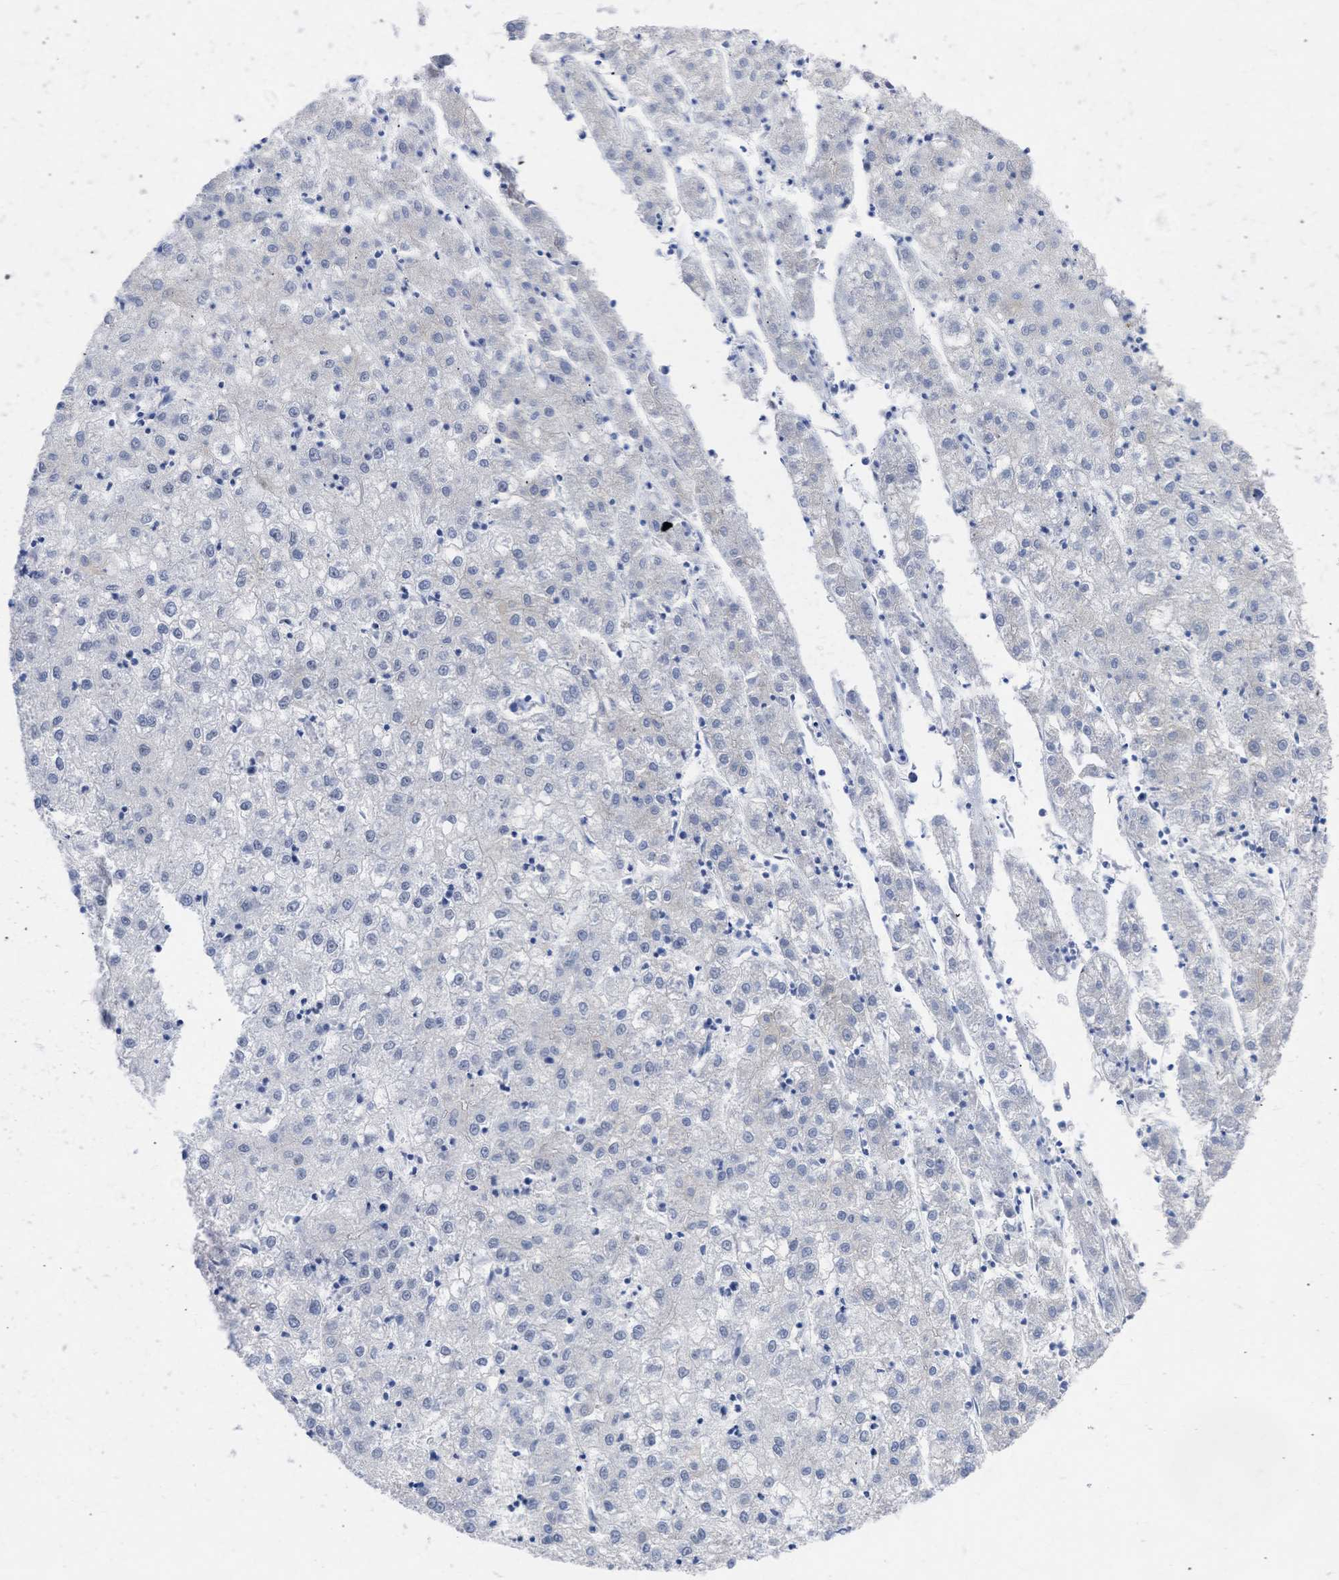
{"staining": {"intensity": "negative", "quantity": "none", "location": "none"}, "tissue": "liver cancer", "cell_type": "Tumor cells", "image_type": "cancer", "snomed": [{"axis": "morphology", "description": "Carcinoma, Hepatocellular, NOS"}, {"axis": "topography", "description": "Liver"}], "caption": "This is an immunohistochemistry image of human liver cancer. There is no positivity in tumor cells.", "gene": "DDX41", "patient": {"sex": "male", "age": 72}}